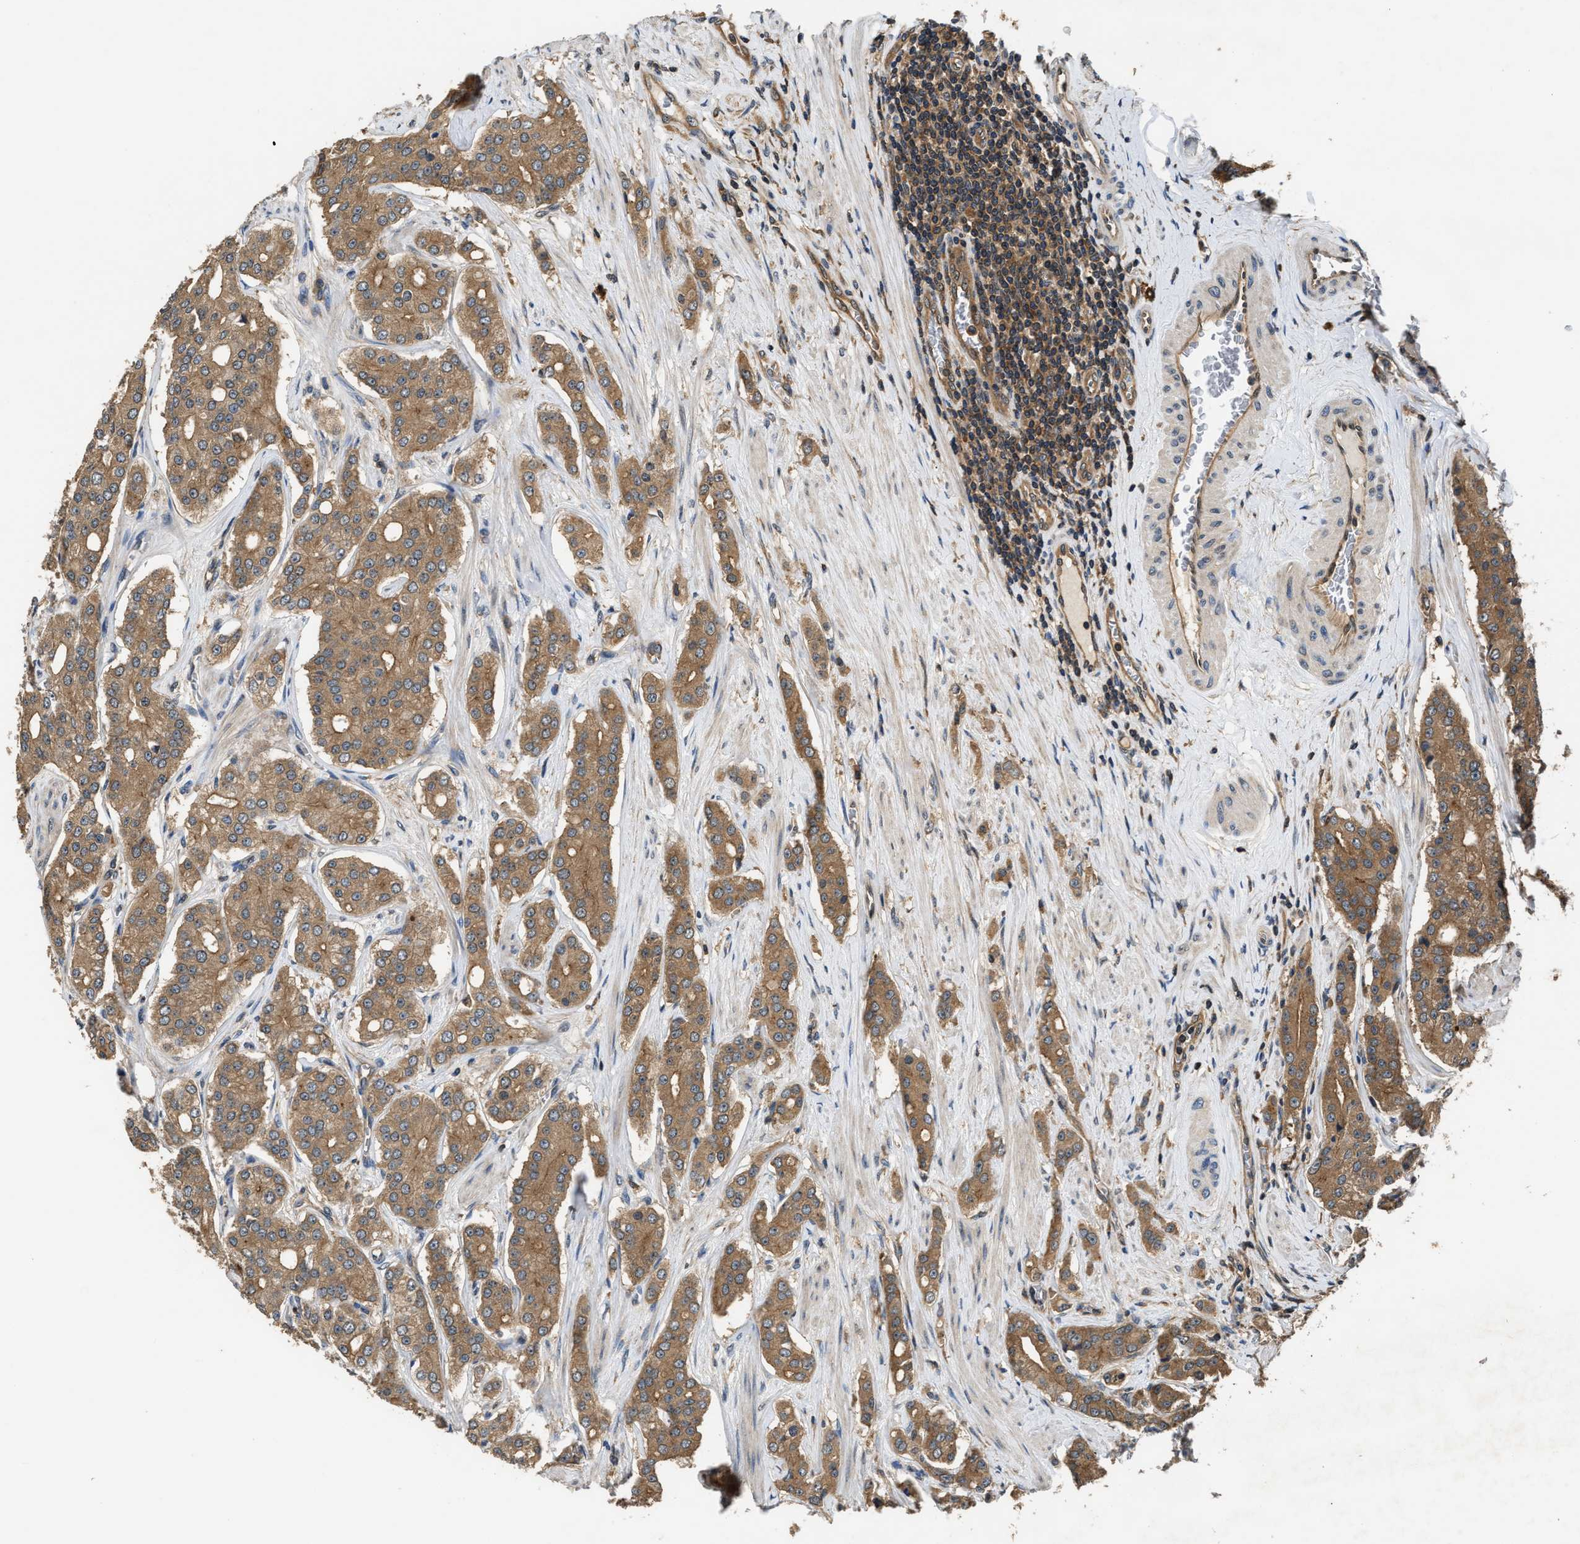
{"staining": {"intensity": "moderate", "quantity": "25%-75%", "location": "cytoplasmic/membranous"}, "tissue": "prostate cancer", "cell_type": "Tumor cells", "image_type": "cancer", "snomed": [{"axis": "morphology", "description": "Adenocarcinoma, High grade"}, {"axis": "topography", "description": "Prostate"}], "caption": "DAB immunohistochemical staining of prostate cancer (adenocarcinoma (high-grade)) reveals moderate cytoplasmic/membranous protein expression in about 25%-75% of tumor cells.", "gene": "DNAJC2", "patient": {"sex": "male", "age": 71}}